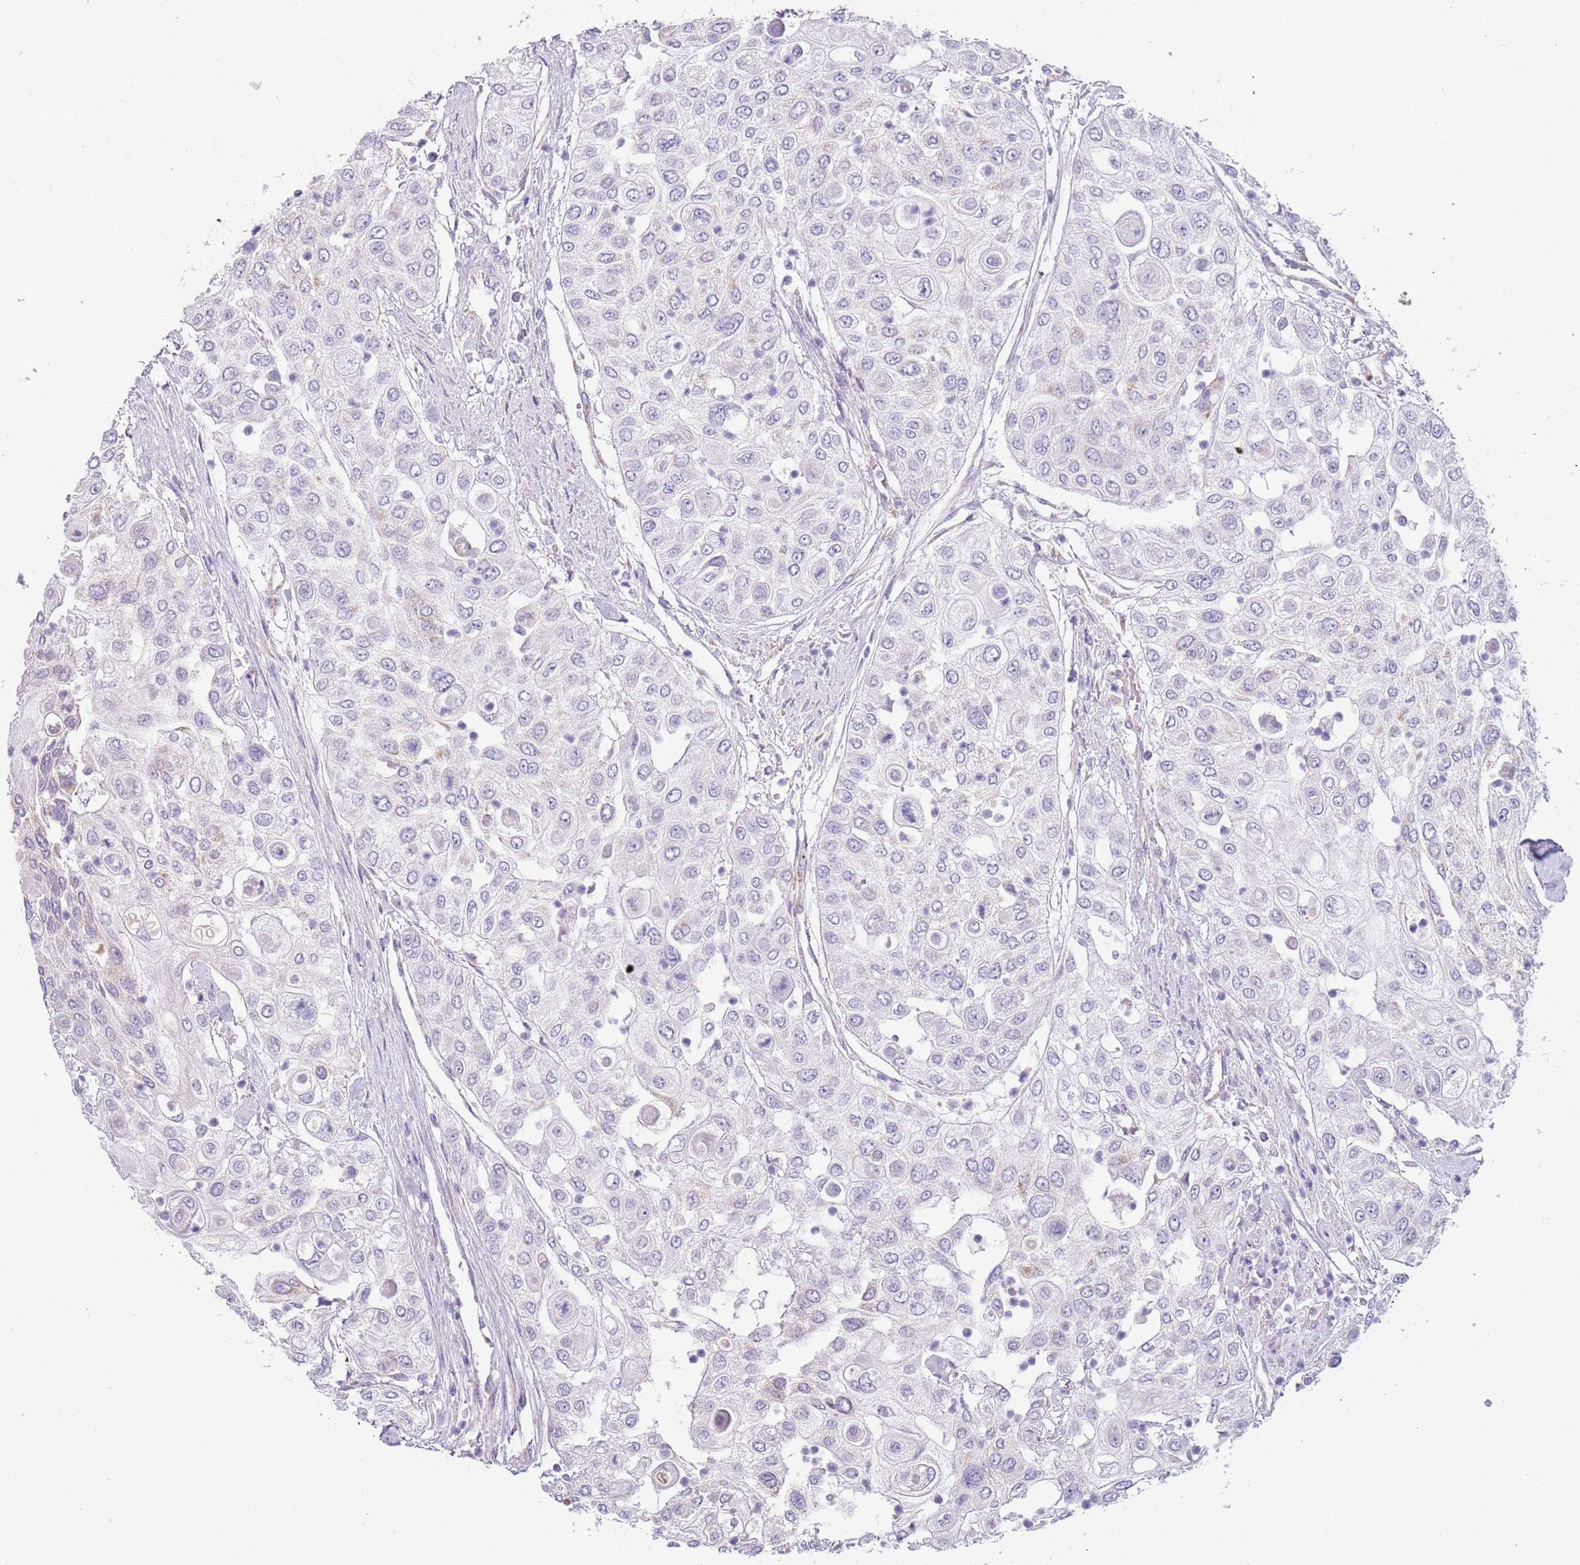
{"staining": {"intensity": "negative", "quantity": "none", "location": "none"}, "tissue": "urothelial cancer", "cell_type": "Tumor cells", "image_type": "cancer", "snomed": [{"axis": "morphology", "description": "Urothelial carcinoma, High grade"}, {"axis": "topography", "description": "Urinary bladder"}], "caption": "Immunohistochemistry of human high-grade urothelial carcinoma shows no expression in tumor cells.", "gene": "RNF222", "patient": {"sex": "female", "age": 79}}